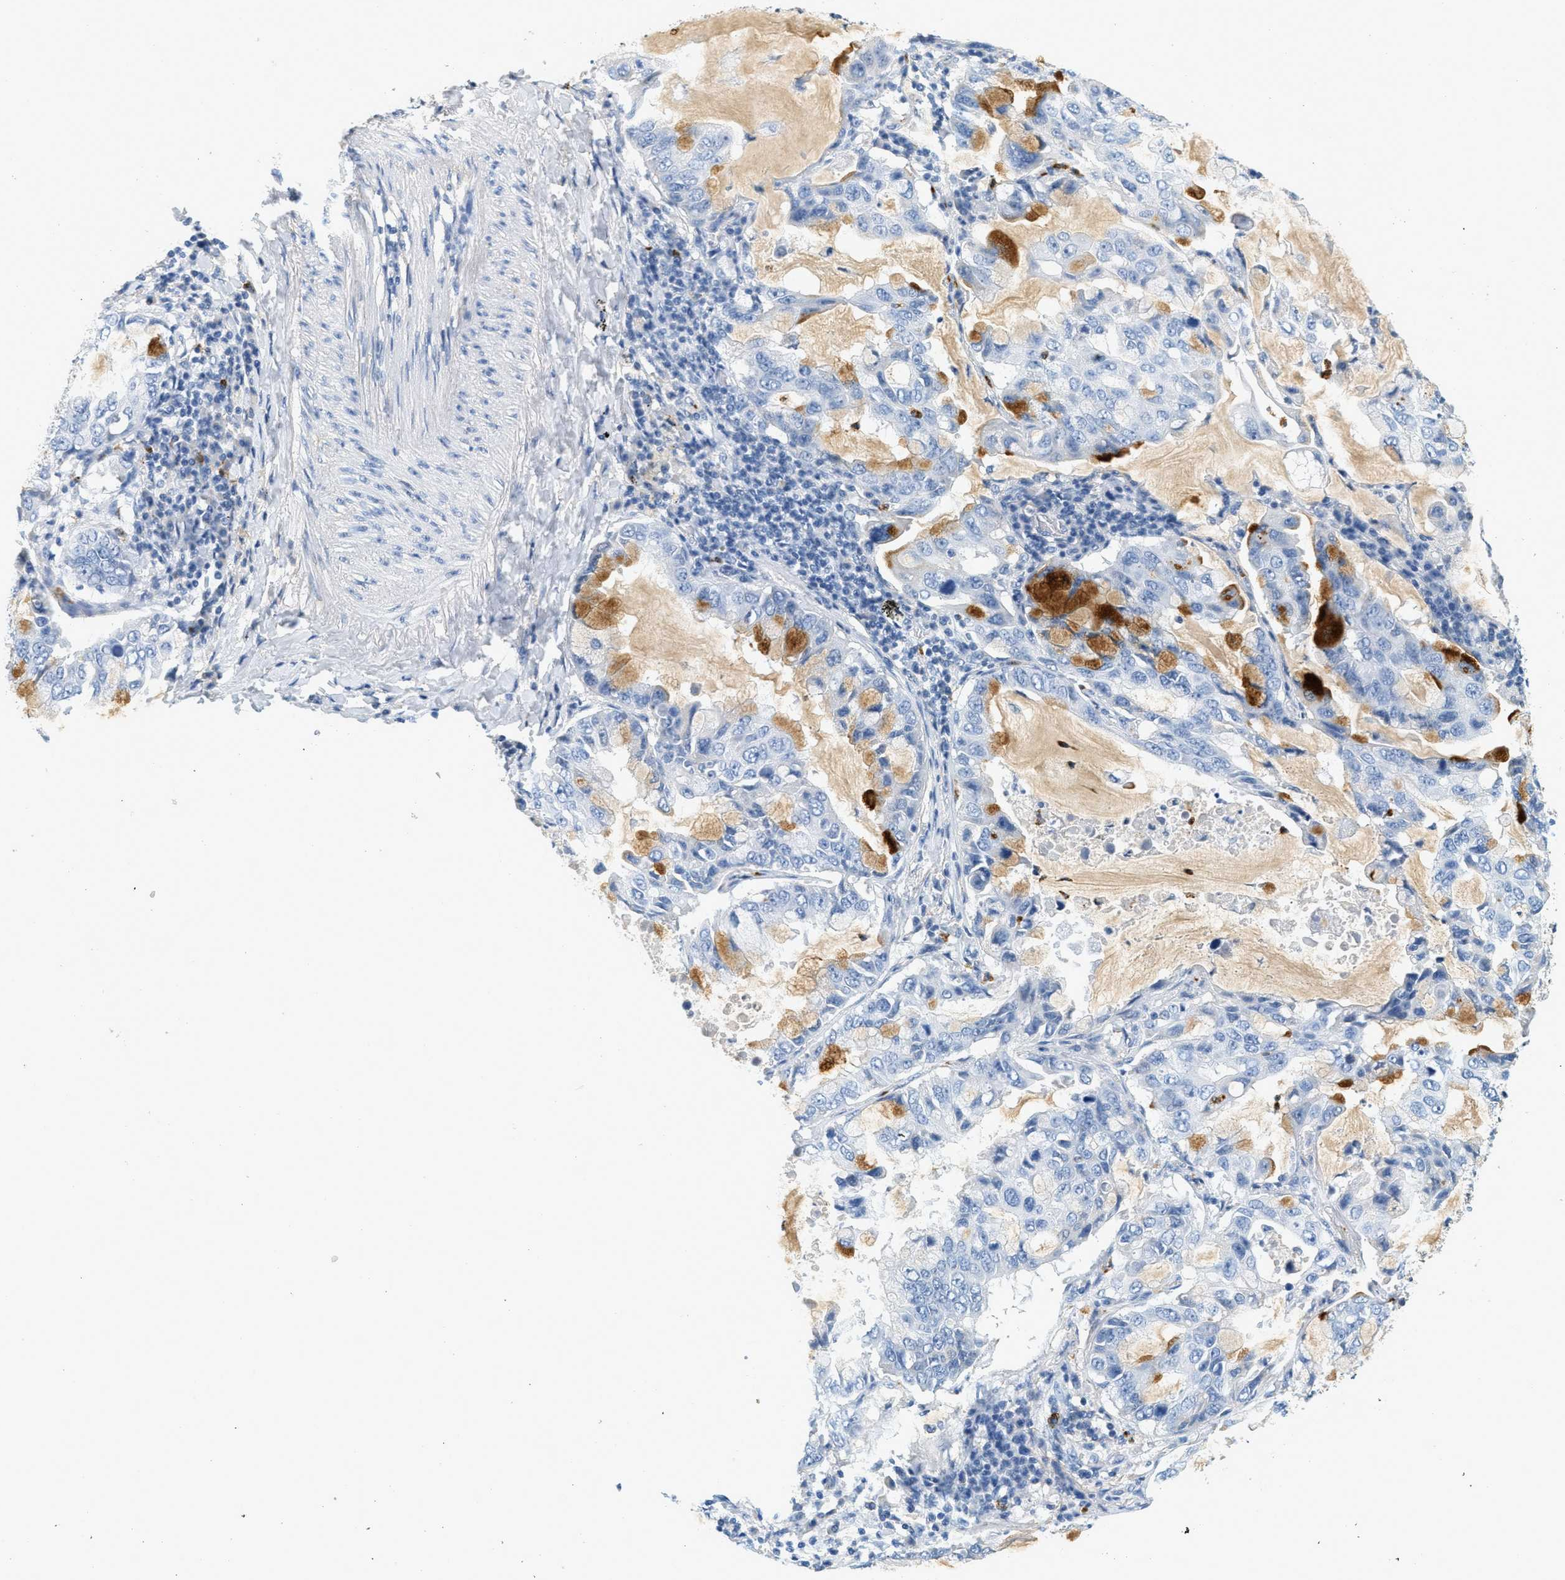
{"staining": {"intensity": "negative", "quantity": "none", "location": "none"}, "tissue": "lung cancer", "cell_type": "Tumor cells", "image_type": "cancer", "snomed": [{"axis": "morphology", "description": "Adenocarcinoma, NOS"}, {"axis": "topography", "description": "Lung"}], "caption": "An immunohistochemistry image of adenocarcinoma (lung) is shown. There is no staining in tumor cells of adenocarcinoma (lung). (Brightfield microscopy of DAB IHC at high magnification).", "gene": "LCN2", "patient": {"sex": "male", "age": 64}}